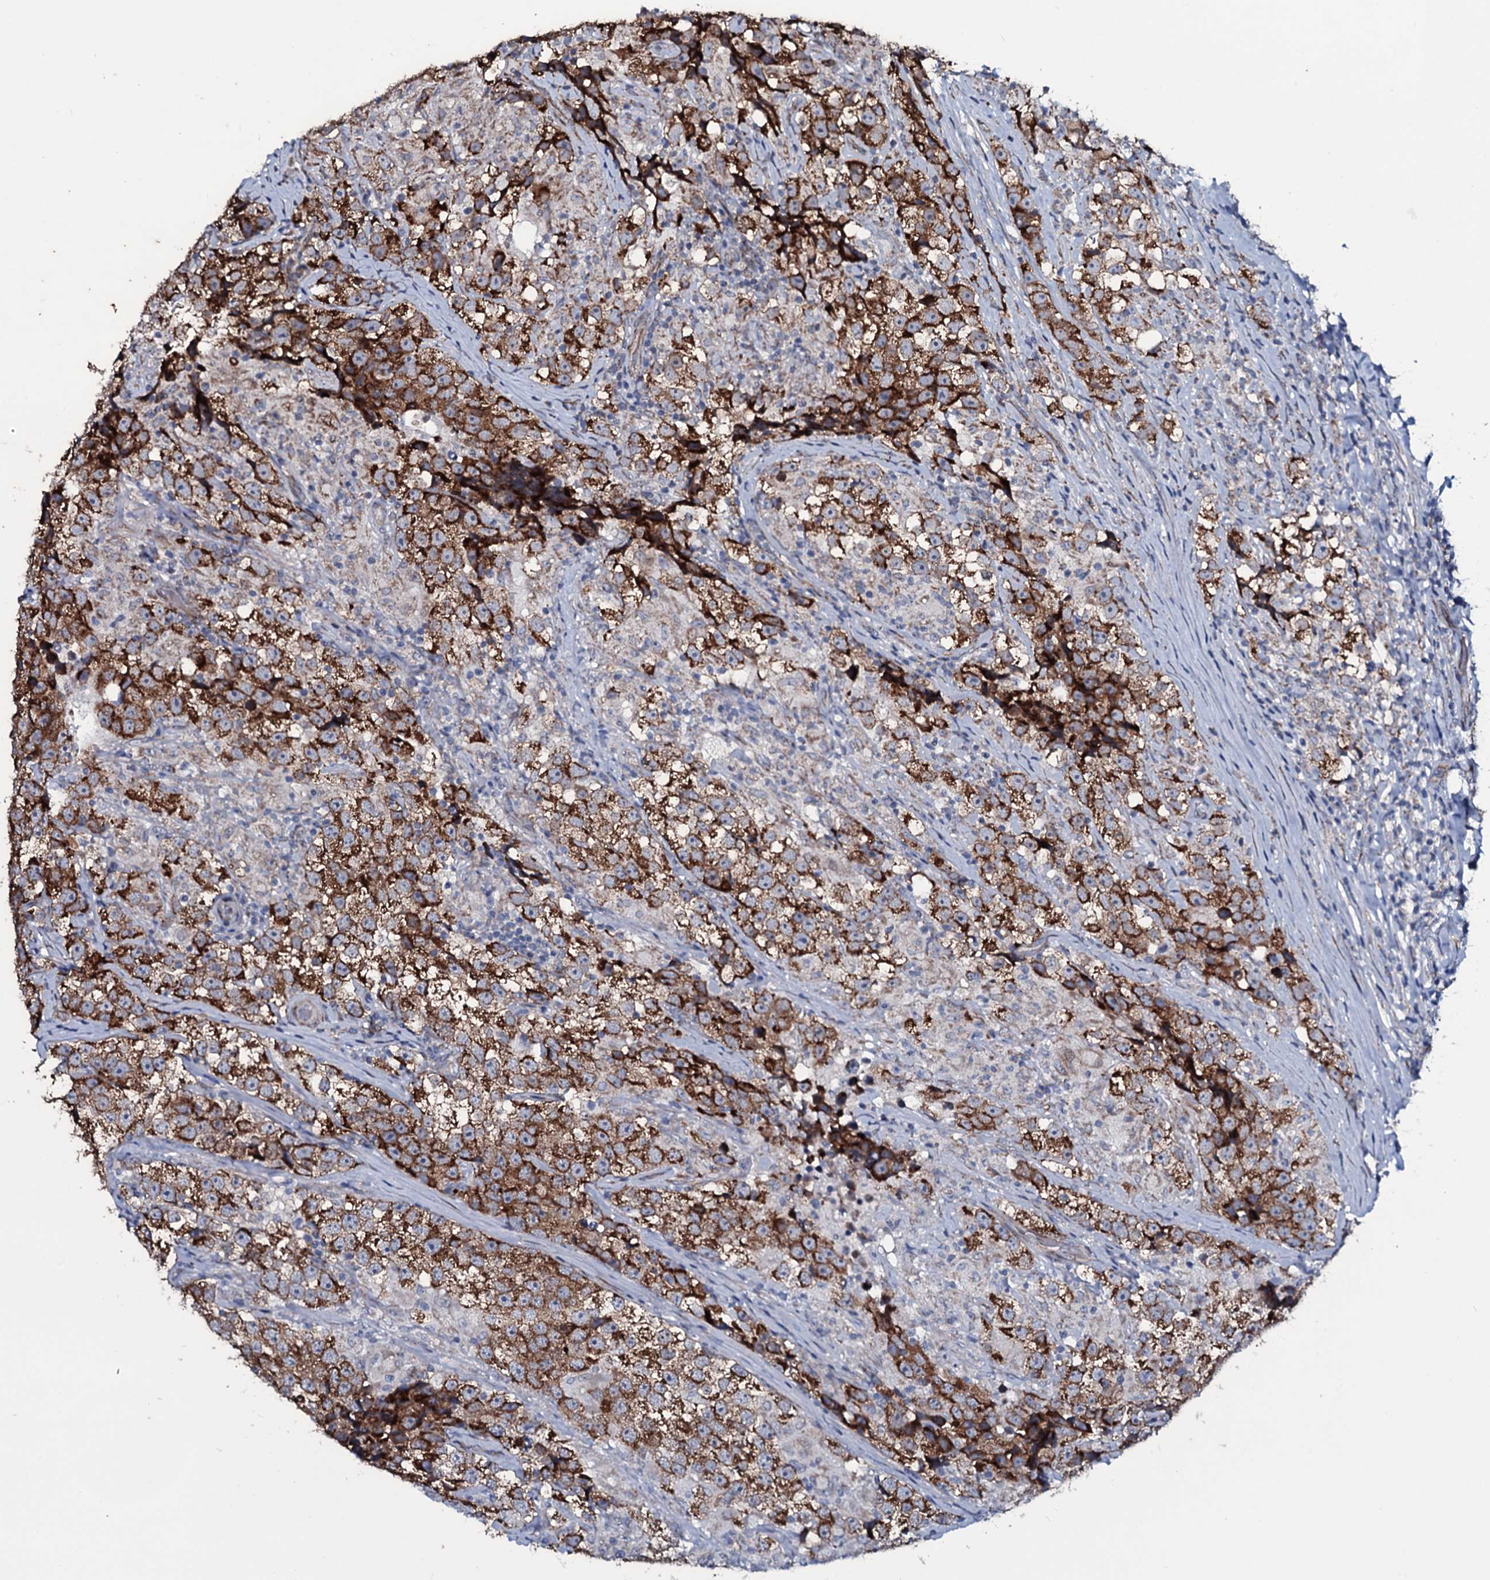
{"staining": {"intensity": "strong", "quantity": ">75%", "location": "cytoplasmic/membranous"}, "tissue": "testis cancer", "cell_type": "Tumor cells", "image_type": "cancer", "snomed": [{"axis": "morphology", "description": "Seminoma, NOS"}, {"axis": "topography", "description": "Testis"}], "caption": "Immunohistochemical staining of testis cancer shows strong cytoplasmic/membranous protein staining in approximately >75% of tumor cells.", "gene": "WIPF3", "patient": {"sex": "male", "age": 46}}